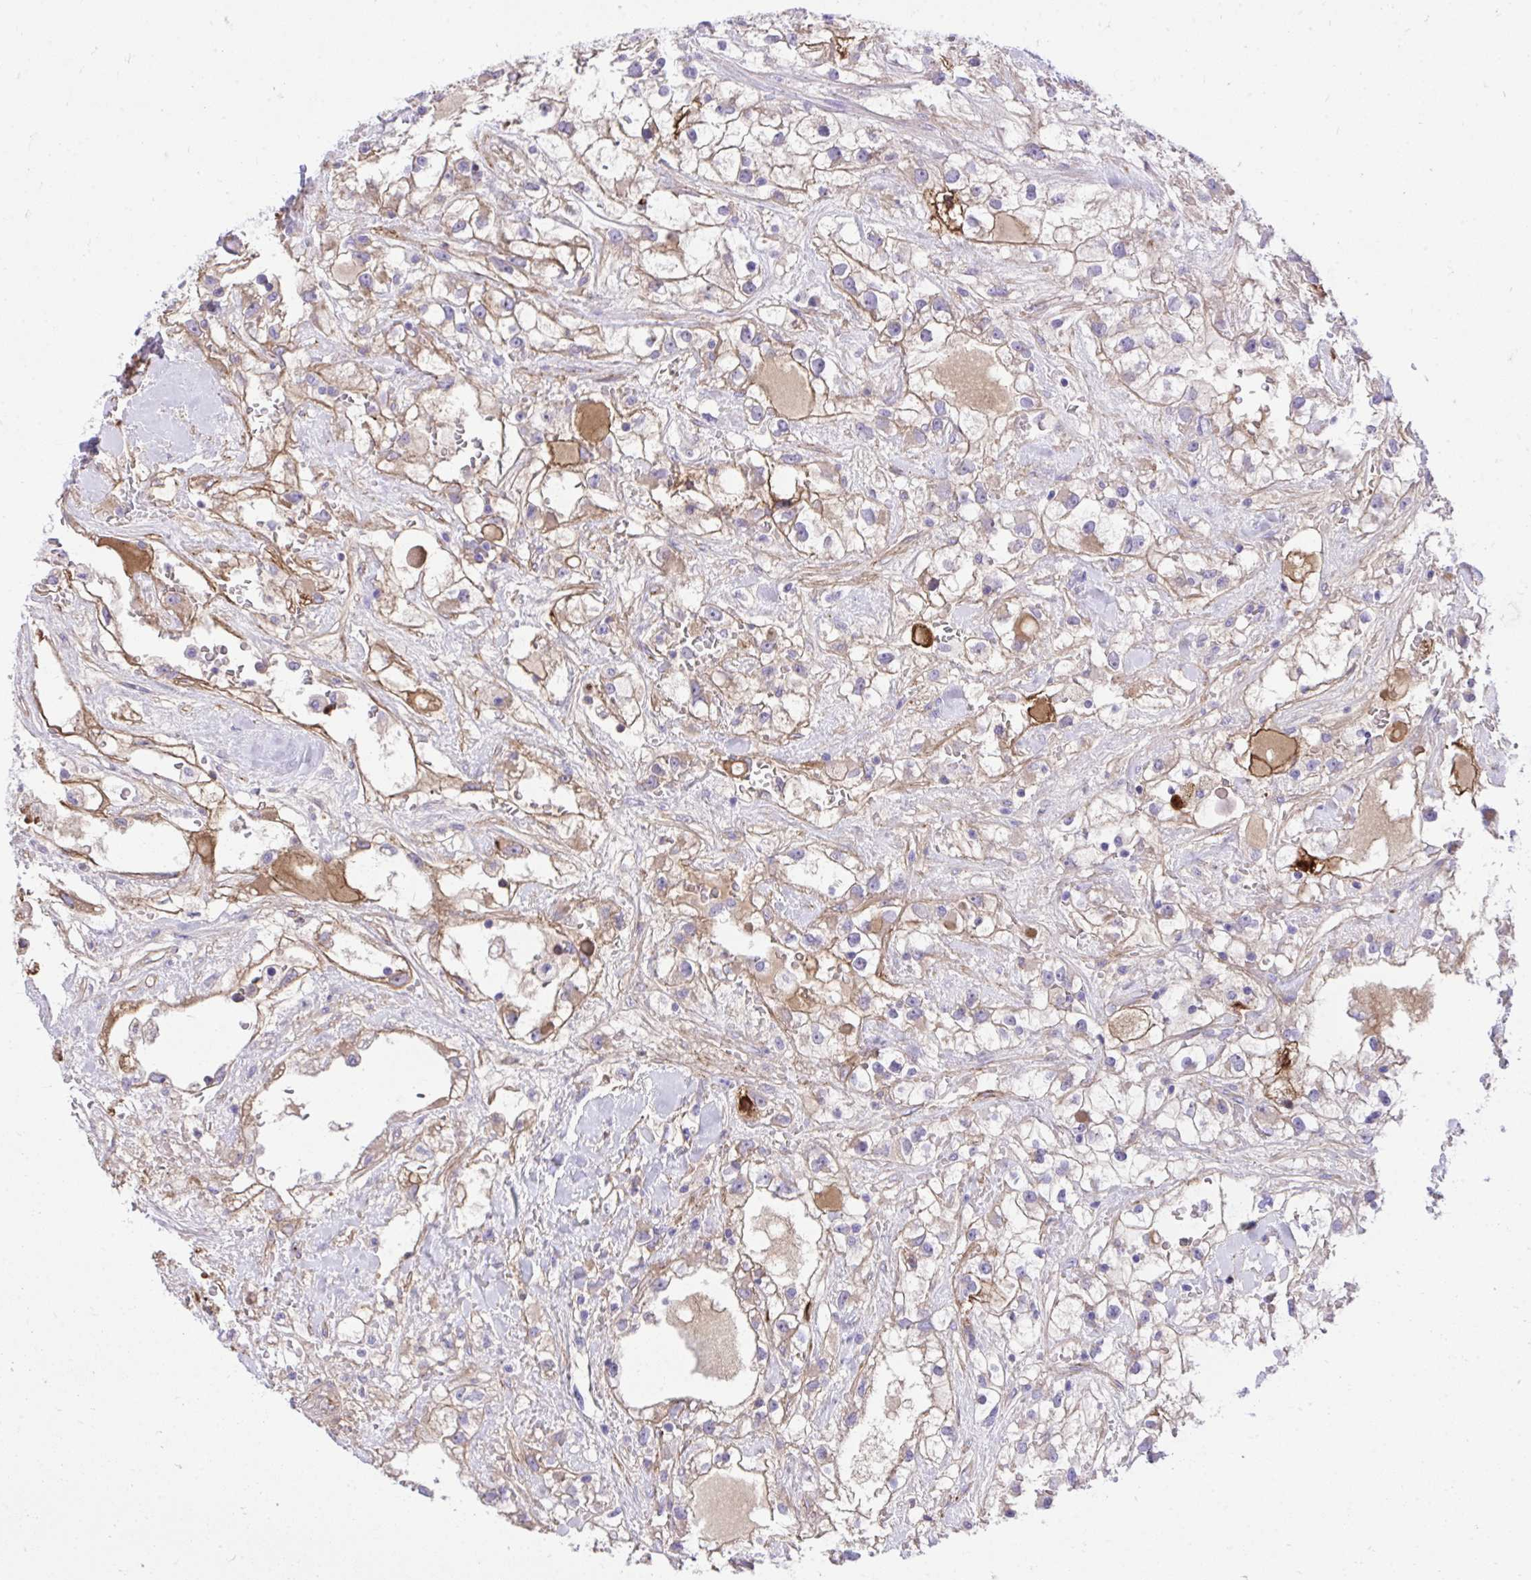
{"staining": {"intensity": "moderate", "quantity": "<25%", "location": "cytoplasmic/membranous"}, "tissue": "renal cancer", "cell_type": "Tumor cells", "image_type": "cancer", "snomed": [{"axis": "morphology", "description": "Adenocarcinoma, NOS"}, {"axis": "topography", "description": "Kidney"}], "caption": "Protein analysis of renal adenocarcinoma tissue exhibits moderate cytoplasmic/membranous positivity in about <25% of tumor cells.", "gene": "HRG", "patient": {"sex": "male", "age": 59}}